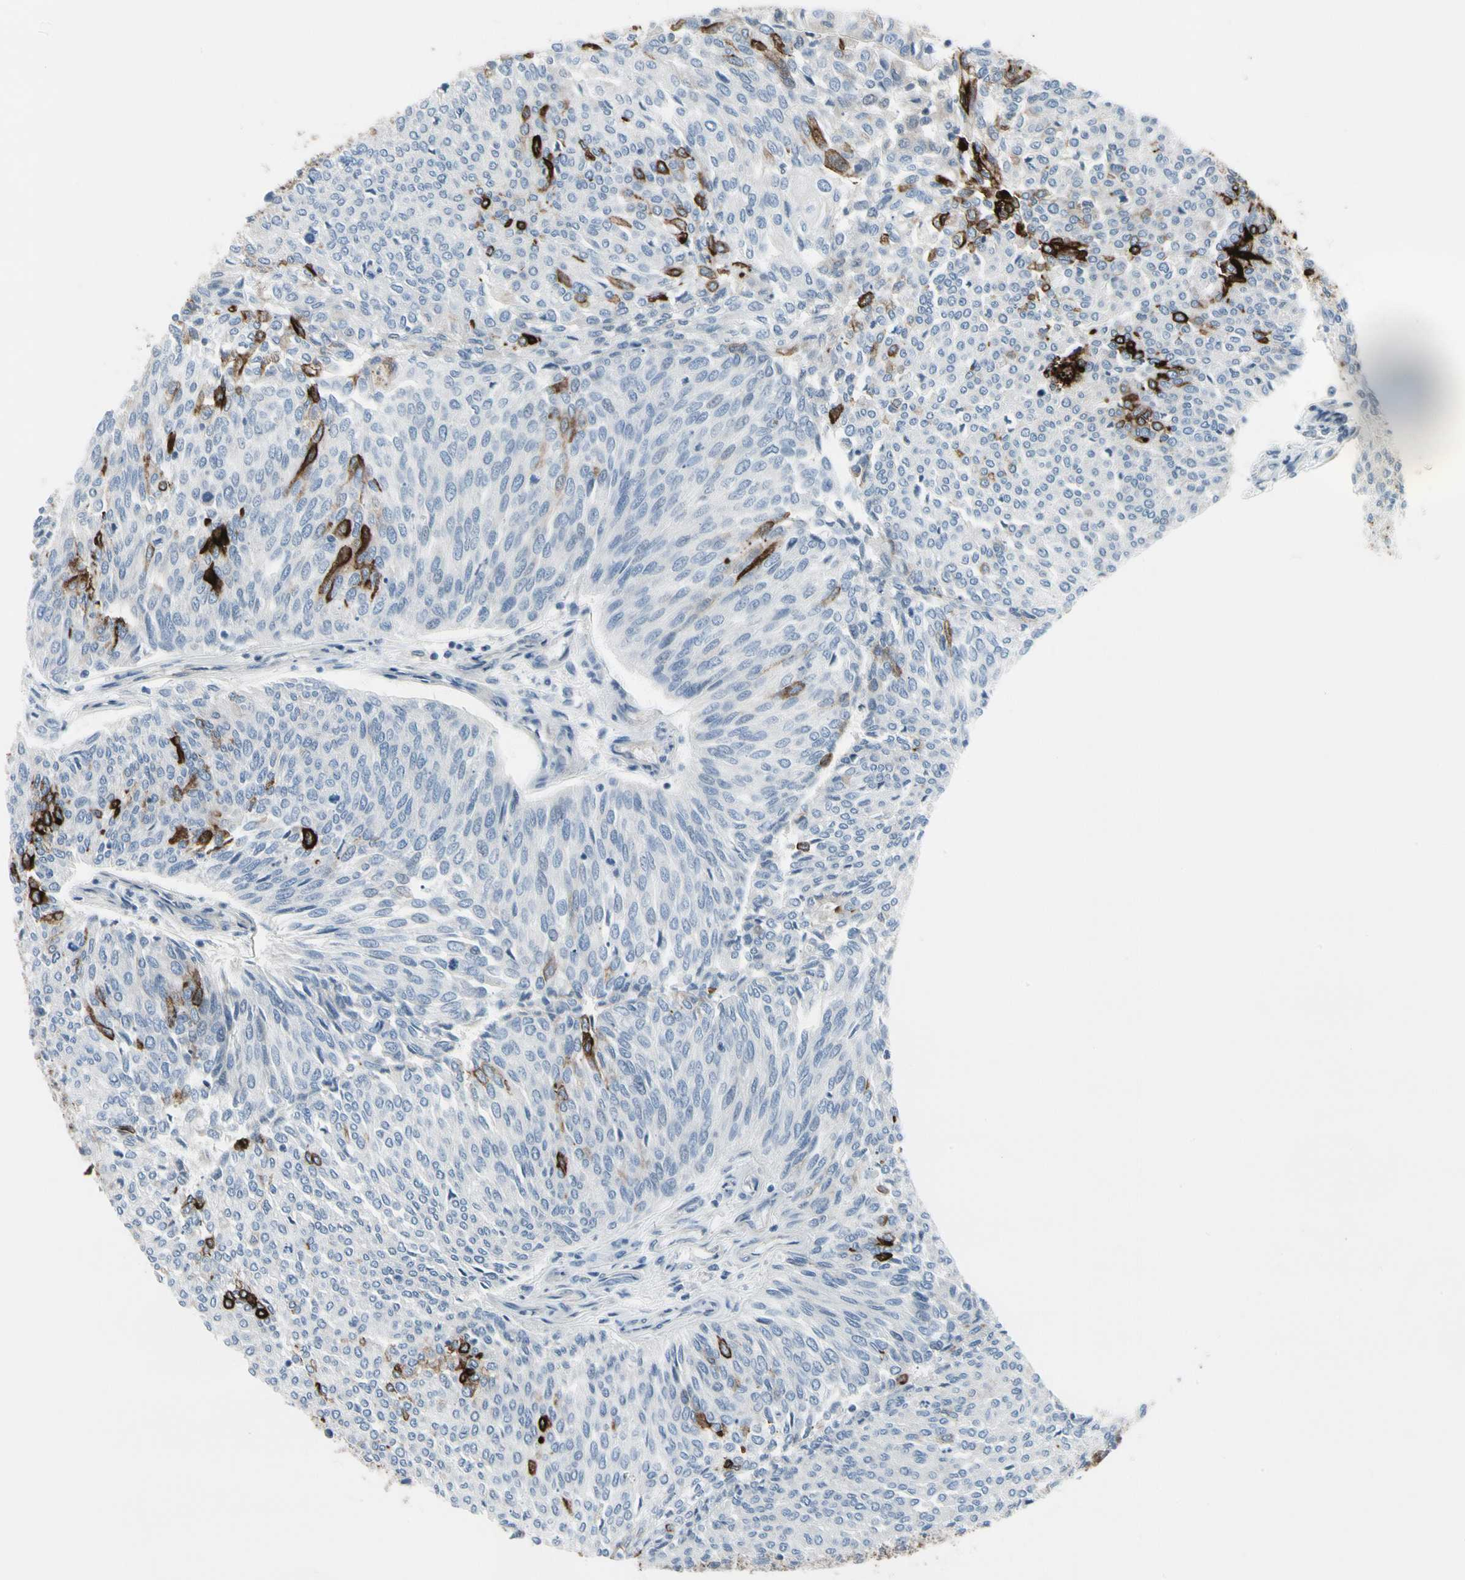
{"staining": {"intensity": "strong", "quantity": "<25%", "location": "cytoplasmic/membranous"}, "tissue": "urothelial cancer", "cell_type": "Tumor cells", "image_type": "cancer", "snomed": [{"axis": "morphology", "description": "Urothelial carcinoma, Low grade"}, {"axis": "topography", "description": "Urinary bladder"}], "caption": "A brown stain shows strong cytoplasmic/membranous staining of a protein in human low-grade urothelial carcinoma tumor cells.", "gene": "PIGR", "patient": {"sex": "female", "age": 79}}